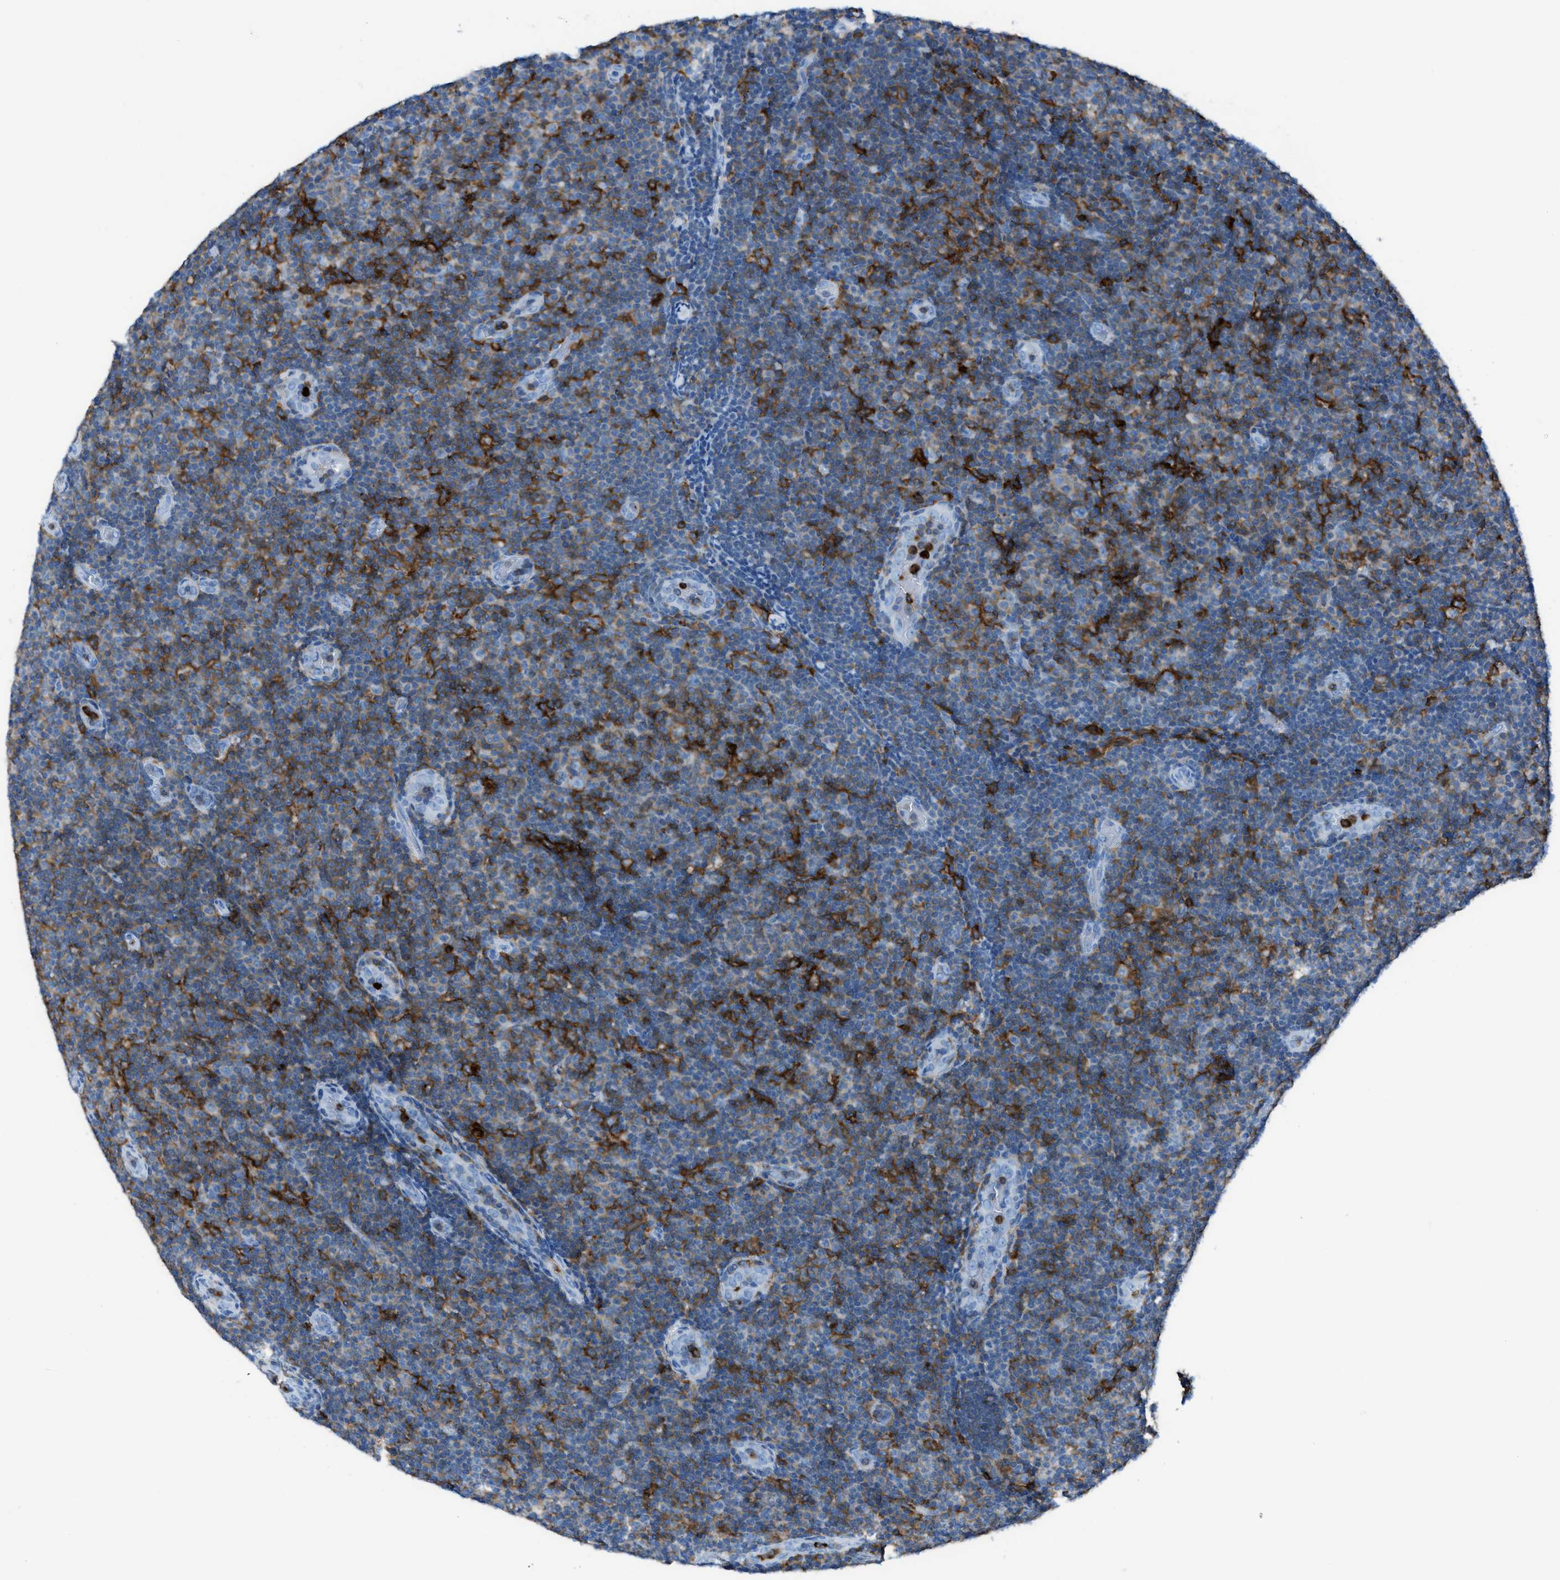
{"staining": {"intensity": "weak", "quantity": "25%-75%", "location": "cytoplasmic/membranous"}, "tissue": "lymphoma", "cell_type": "Tumor cells", "image_type": "cancer", "snomed": [{"axis": "morphology", "description": "Malignant lymphoma, non-Hodgkin's type, Low grade"}, {"axis": "topography", "description": "Lymph node"}], "caption": "High-magnification brightfield microscopy of malignant lymphoma, non-Hodgkin's type (low-grade) stained with DAB (3,3'-diaminobenzidine) (brown) and counterstained with hematoxylin (blue). tumor cells exhibit weak cytoplasmic/membranous positivity is identified in about25%-75% of cells. (IHC, brightfield microscopy, high magnification).", "gene": "ITGB2", "patient": {"sex": "male", "age": 83}}